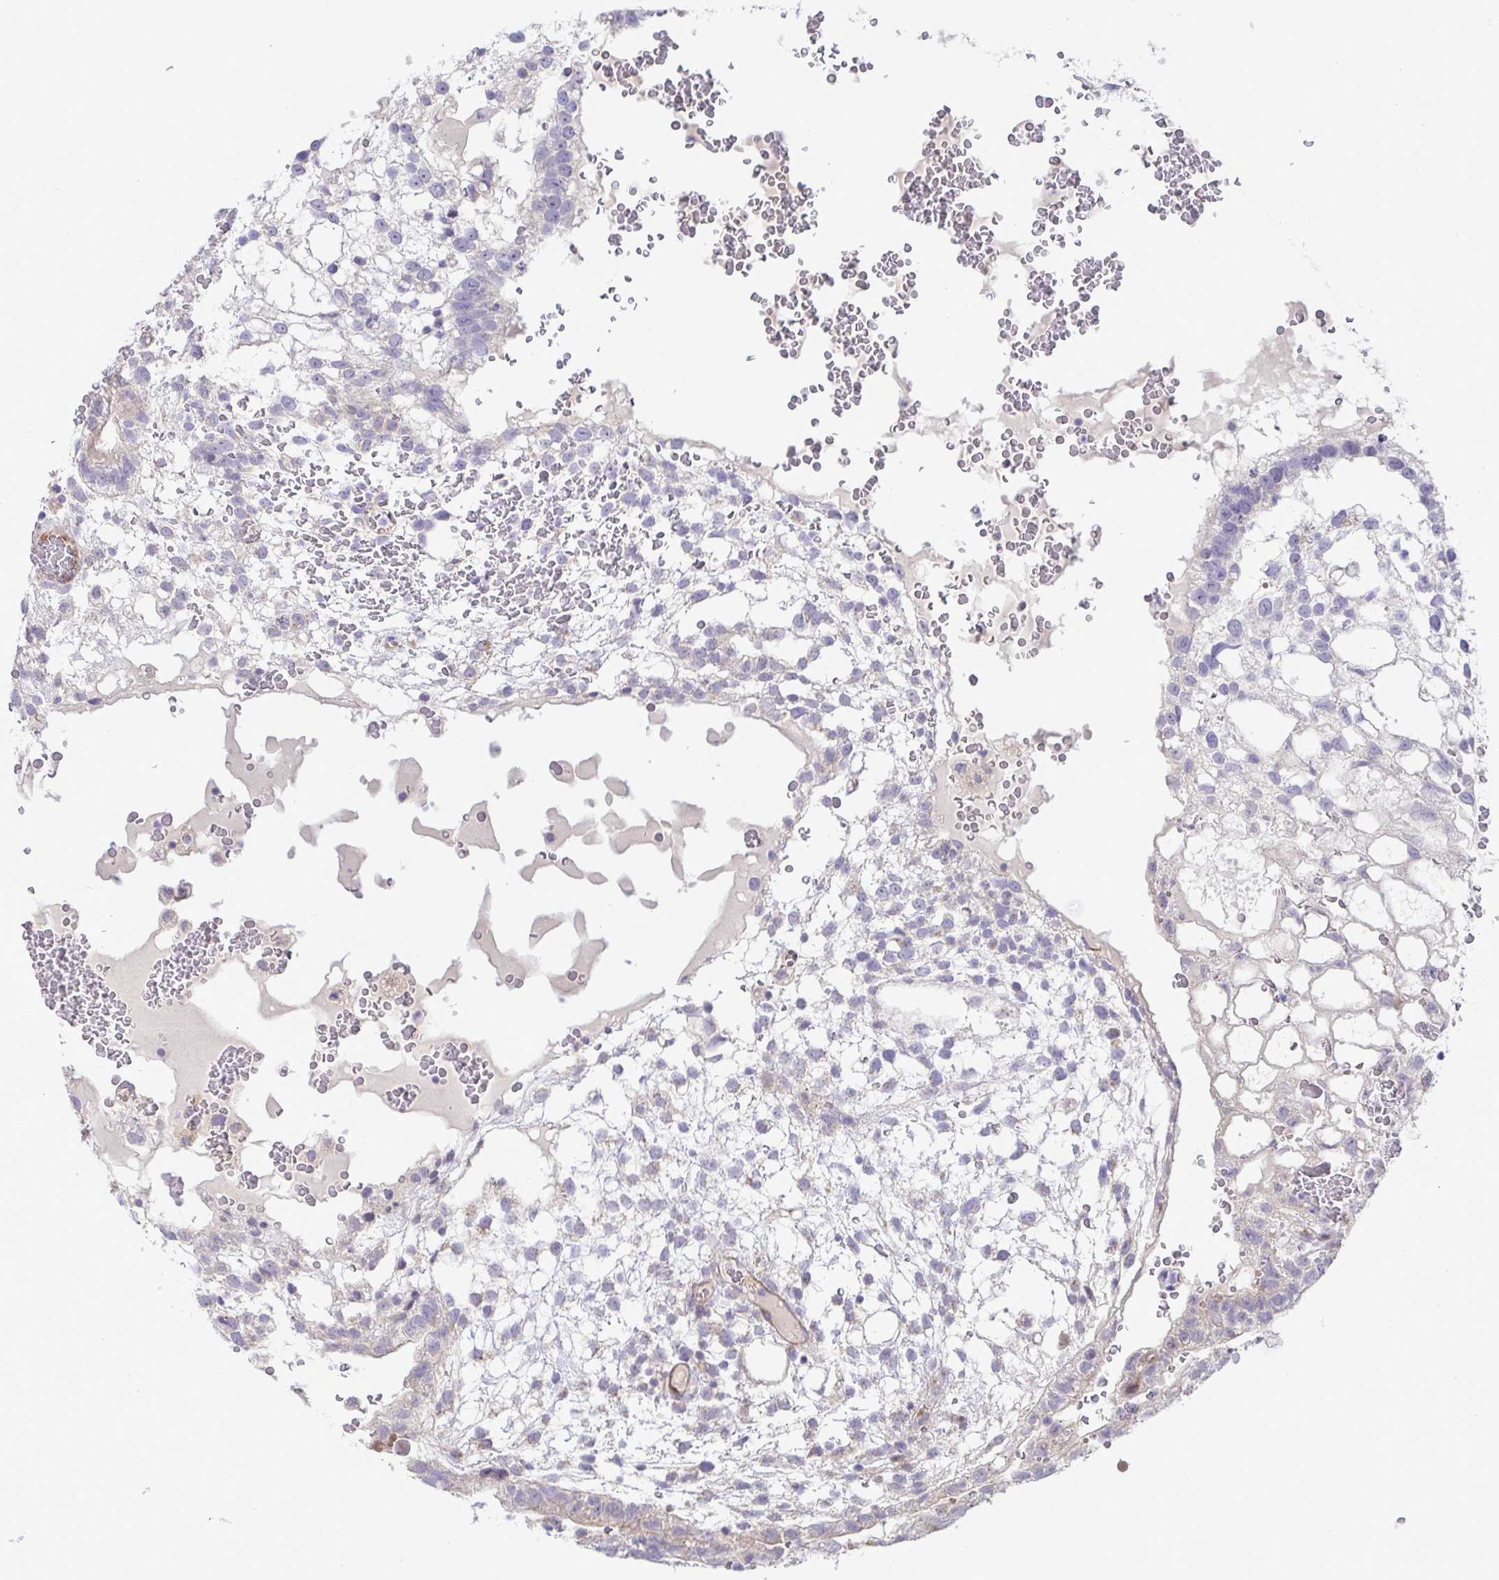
{"staining": {"intensity": "negative", "quantity": "none", "location": "none"}, "tissue": "testis cancer", "cell_type": "Tumor cells", "image_type": "cancer", "snomed": [{"axis": "morphology", "description": "Normal tissue, NOS"}, {"axis": "morphology", "description": "Carcinoma, Embryonal, NOS"}, {"axis": "topography", "description": "Testis"}], "caption": "There is no significant positivity in tumor cells of testis cancer (embryonal carcinoma).", "gene": "IL37", "patient": {"sex": "male", "age": 32}}